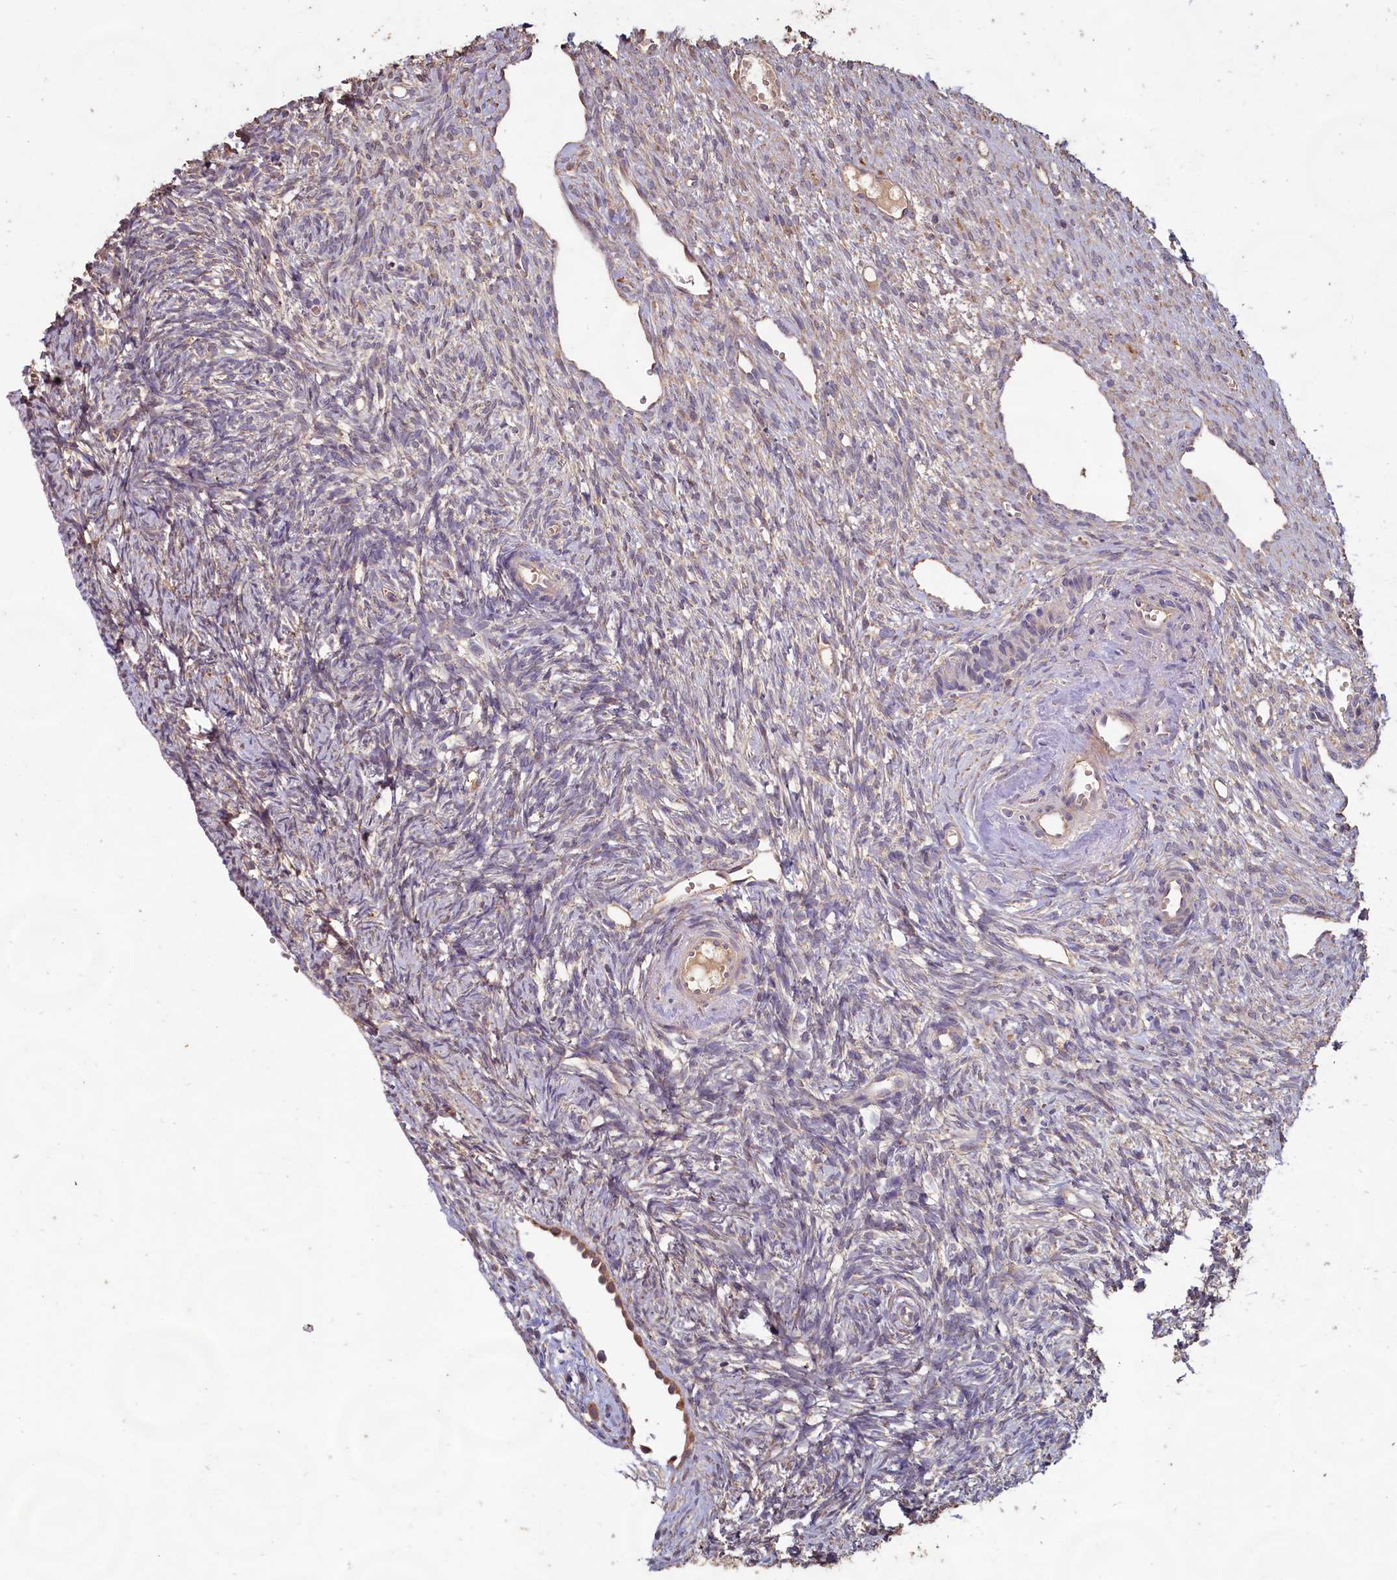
{"staining": {"intensity": "negative", "quantity": "none", "location": "none"}, "tissue": "ovary", "cell_type": "Ovarian stroma cells", "image_type": "normal", "snomed": [{"axis": "morphology", "description": "Normal tissue, NOS"}, {"axis": "topography", "description": "Ovary"}], "caption": "Ovarian stroma cells show no significant staining in normal ovary.", "gene": "FUNDC1", "patient": {"sex": "female", "age": 51}}